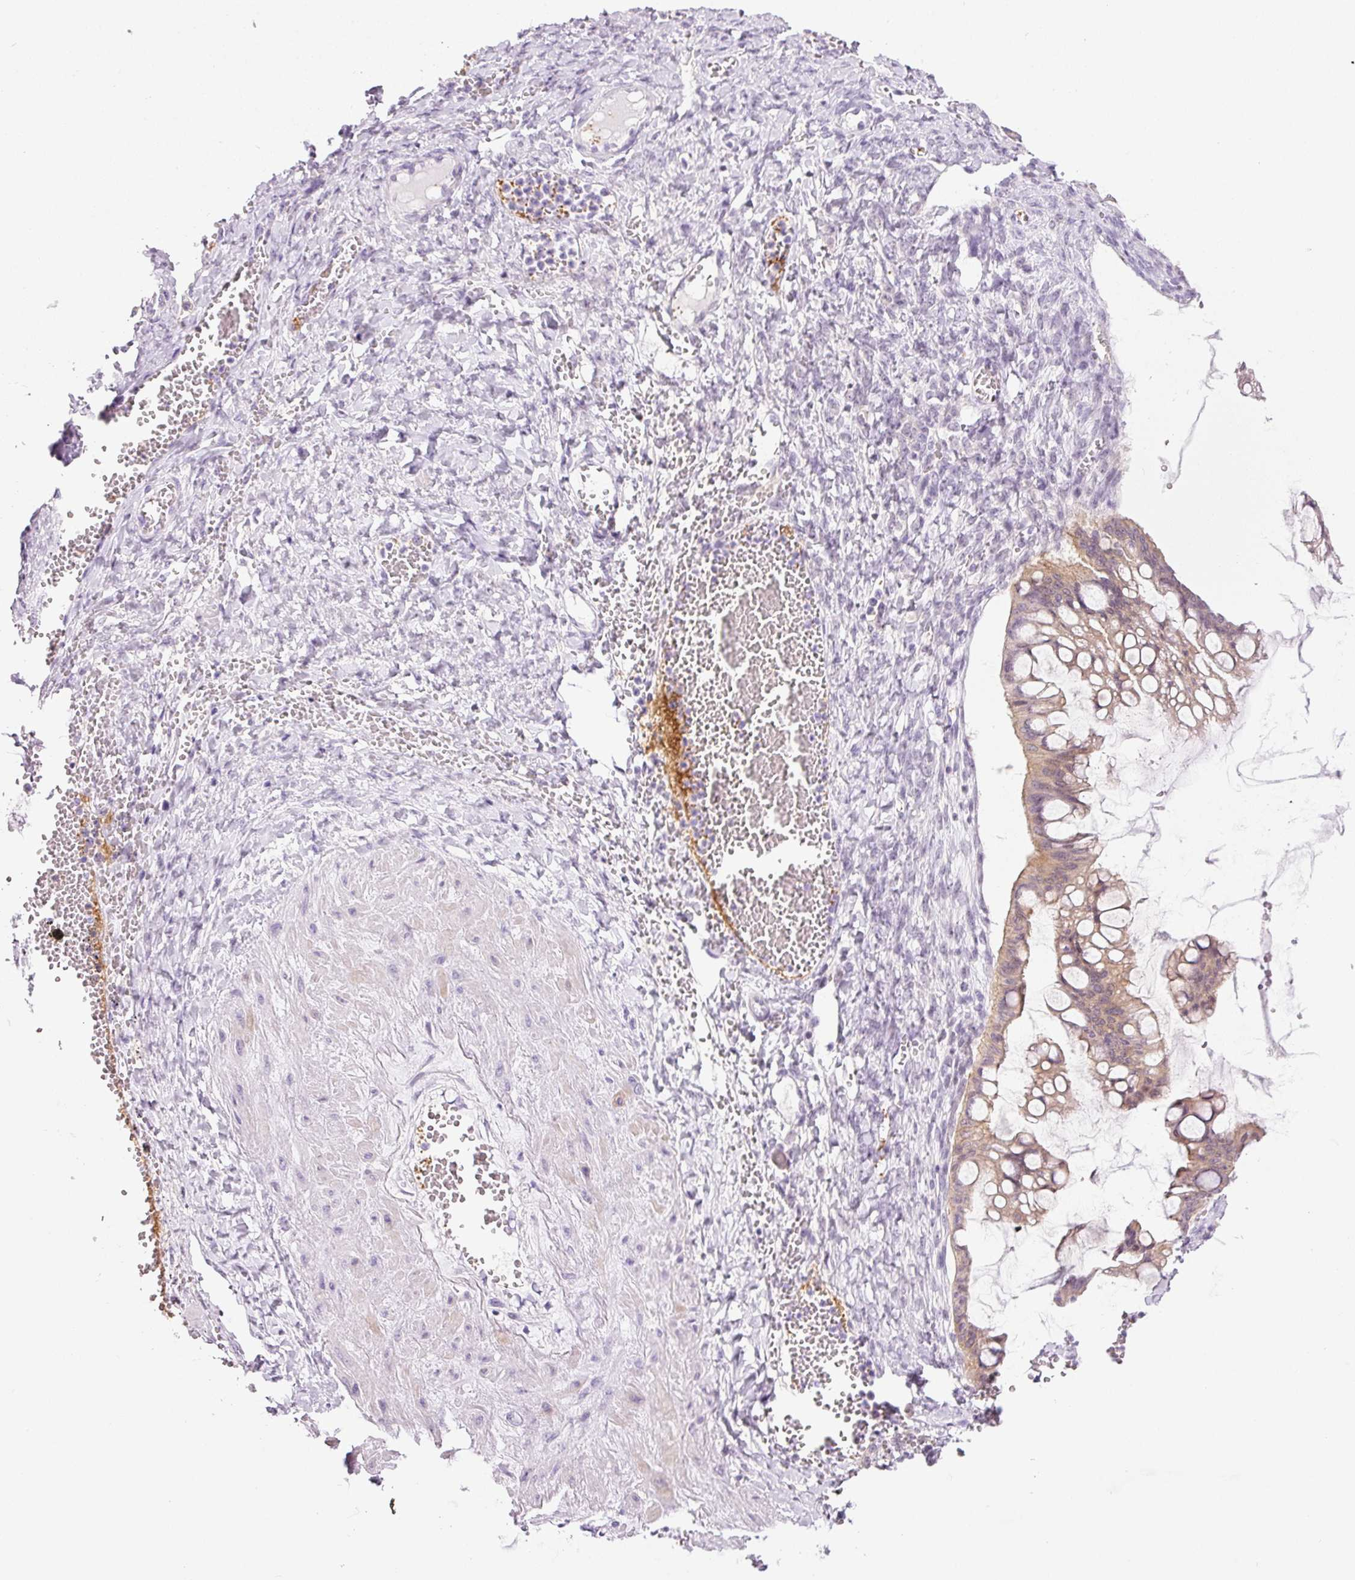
{"staining": {"intensity": "weak", "quantity": ">75%", "location": "cytoplasmic/membranous"}, "tissue": "ovarian cancer", "cell_type": "Tumor cells", "image_type": "cancer", "snomed": [{"axis": "morphology", "description": "Cystadenocarcinoma, mucinous, NOS"}, {"axis": "topography", "description": "Ovary"}], "caption": "Brown immunohistochemical staining in human ovarian cancer (mucinous cystadenocarcinoma) shows weak cytoplasmic/membranous expression in about >75% of tumor cells.", "gene": "SRC", "patient": {"sex": "female", "age": 73}}